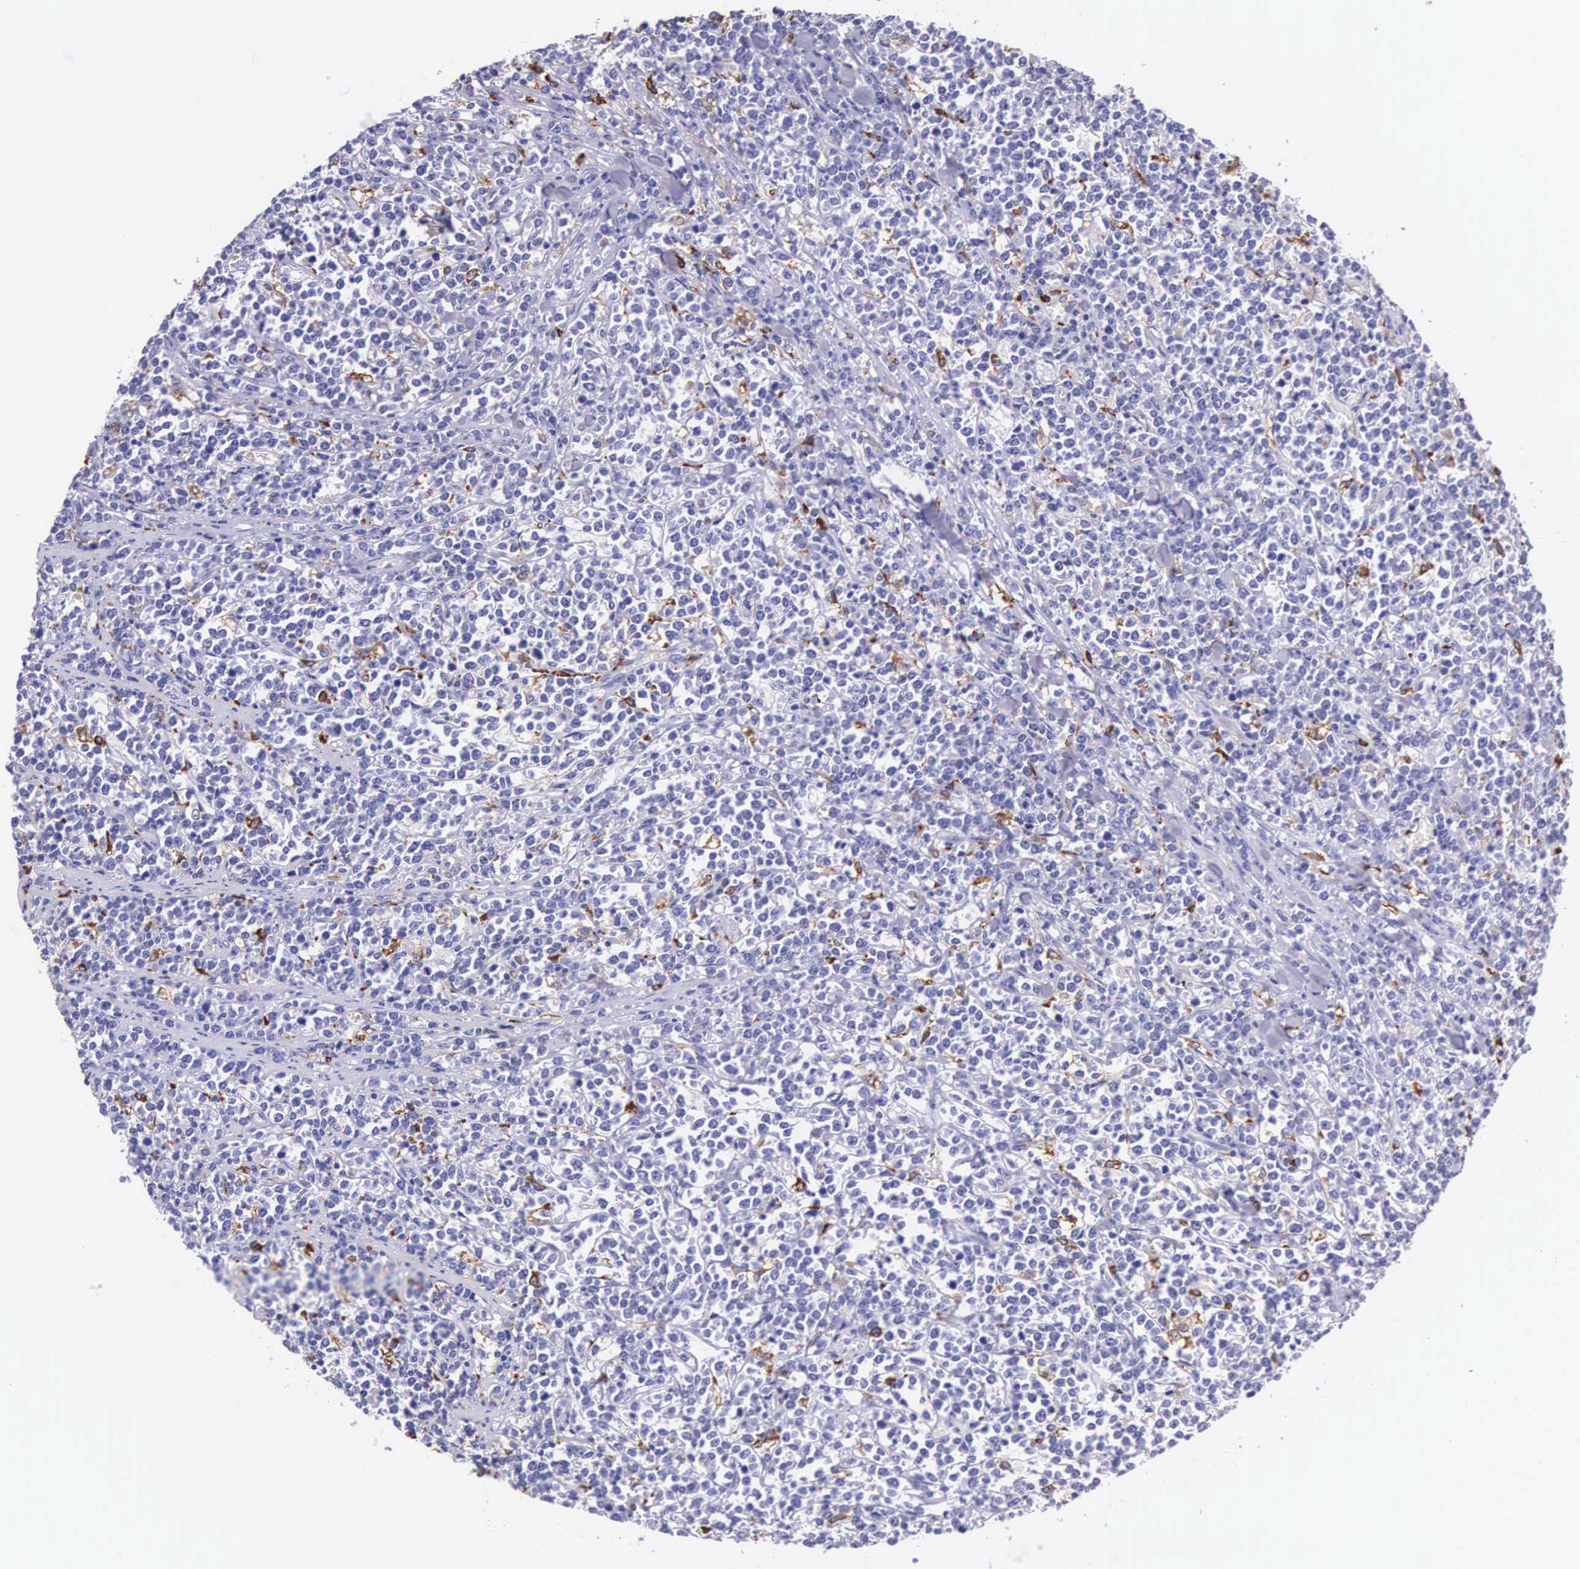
{"staining": {"intensity": "negative", "quantity": "none", "location": "none"}, "tissue": "lymphoma", "cell_type": "Tumor cells", "image_type": "cancer", "snomed": [{"axis": "morphology", "description": "Malignant lymphoma, non-Hodgkin's type, High grade"}, {"axis": "topography", "description": "Small intestine"}, {"axis": "topography", "description": "Colon"}], "caption": "The micrograph demonstrates no significant staining in tumor cells of high-grade malignant lymphoma, non-Hodgkin's type.", "gene": "FCN1", "patient": {"sex": "male", "age": 8}}